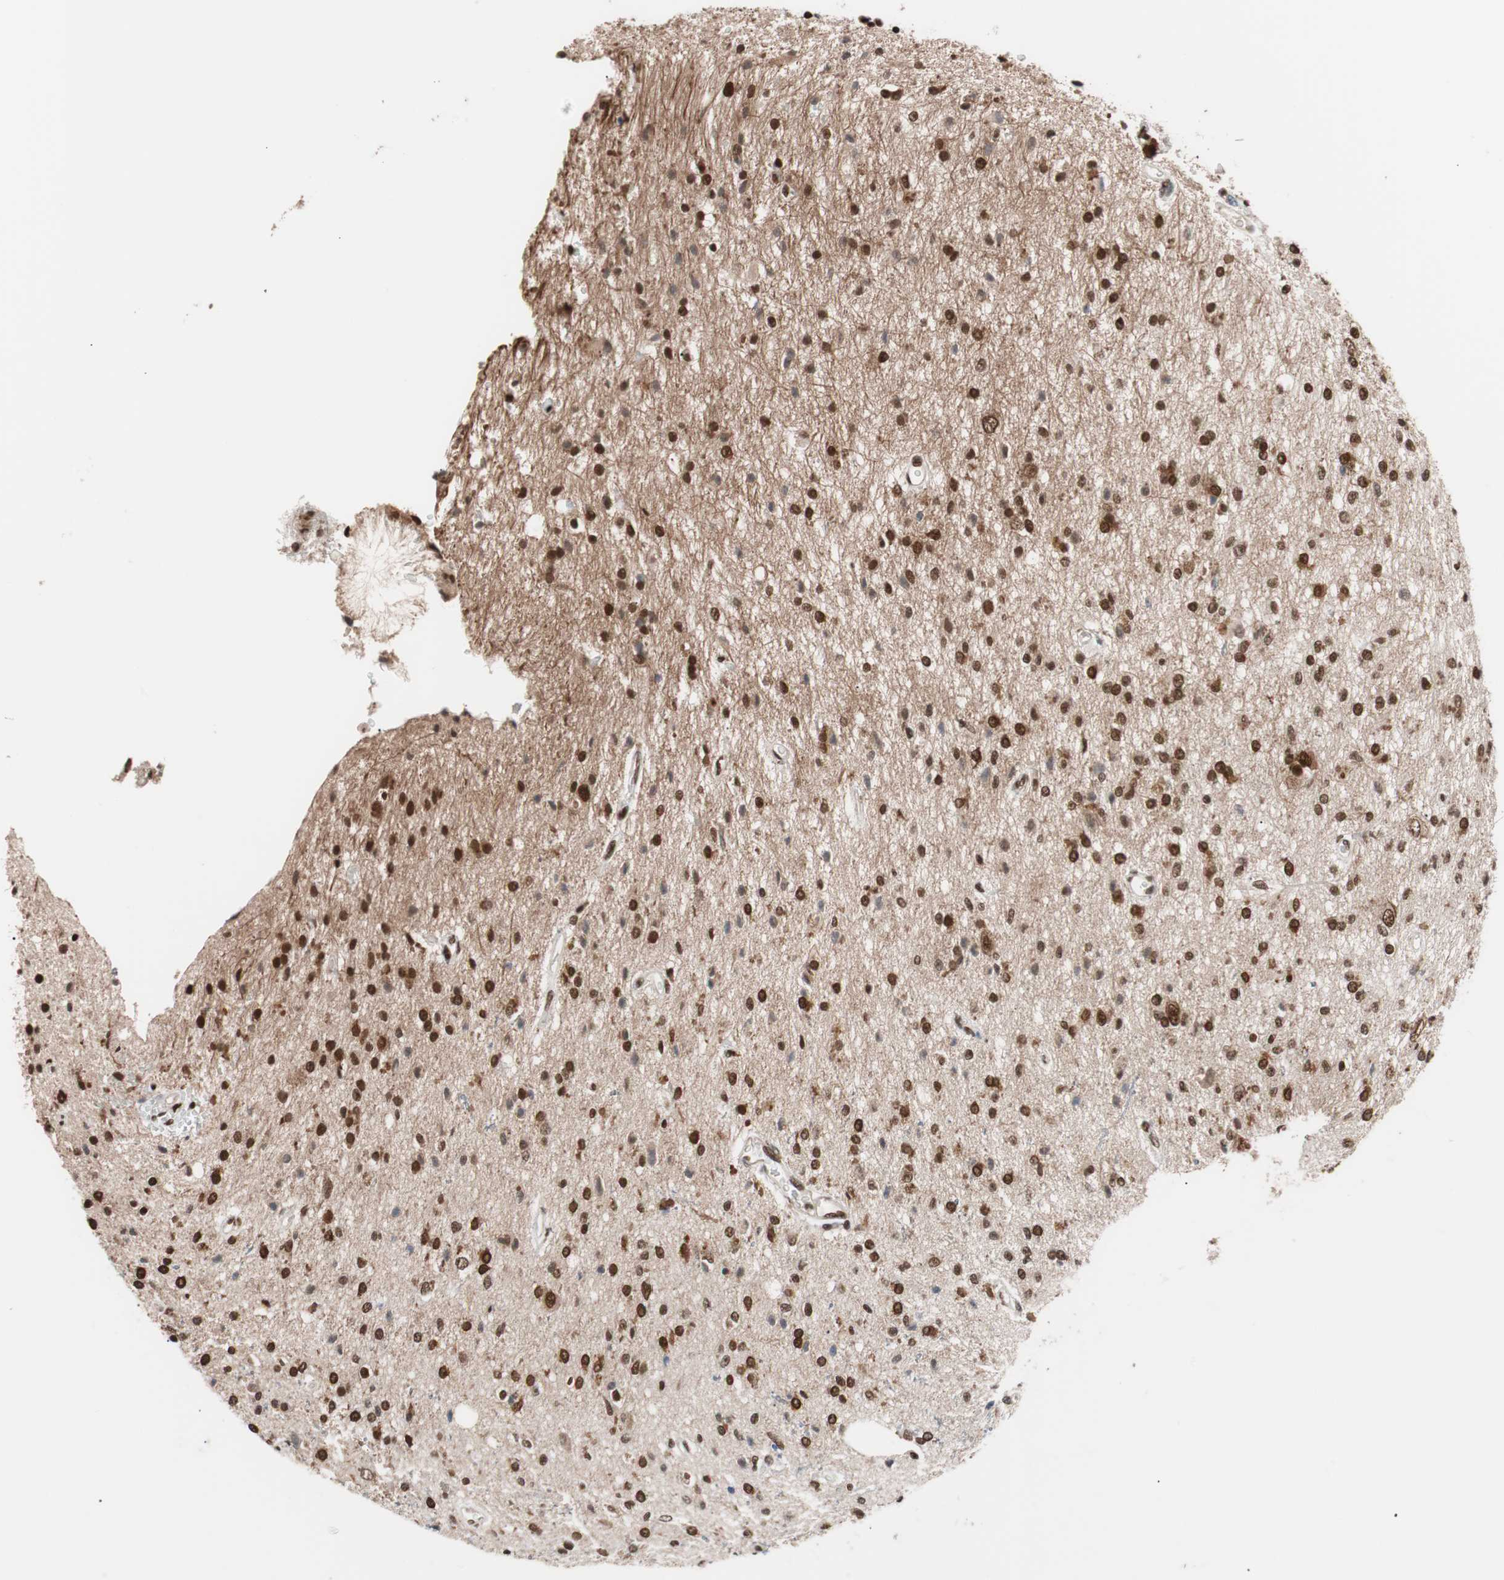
{"staining": {"intensity": "strong", "quantity": ">75%", "location": "nuclear"}, "tissue": "glioma", "cell_type": "Tumor cells", "image_type": "cancer", "snomed": [{"axis": "morphology", "description": "Glioma, malignant, High grade"}, {"axis": "topography", "description": "Brain"}], "caption": "Tumor cells display high levels of strong nuclear positivity in approximately >75% of cells in glioma. (brown staining indicates protein expression, while blue staining denotes nuclei).", "gene": "CHAMP1", "patient": {"sex": "male", "age": 47}}